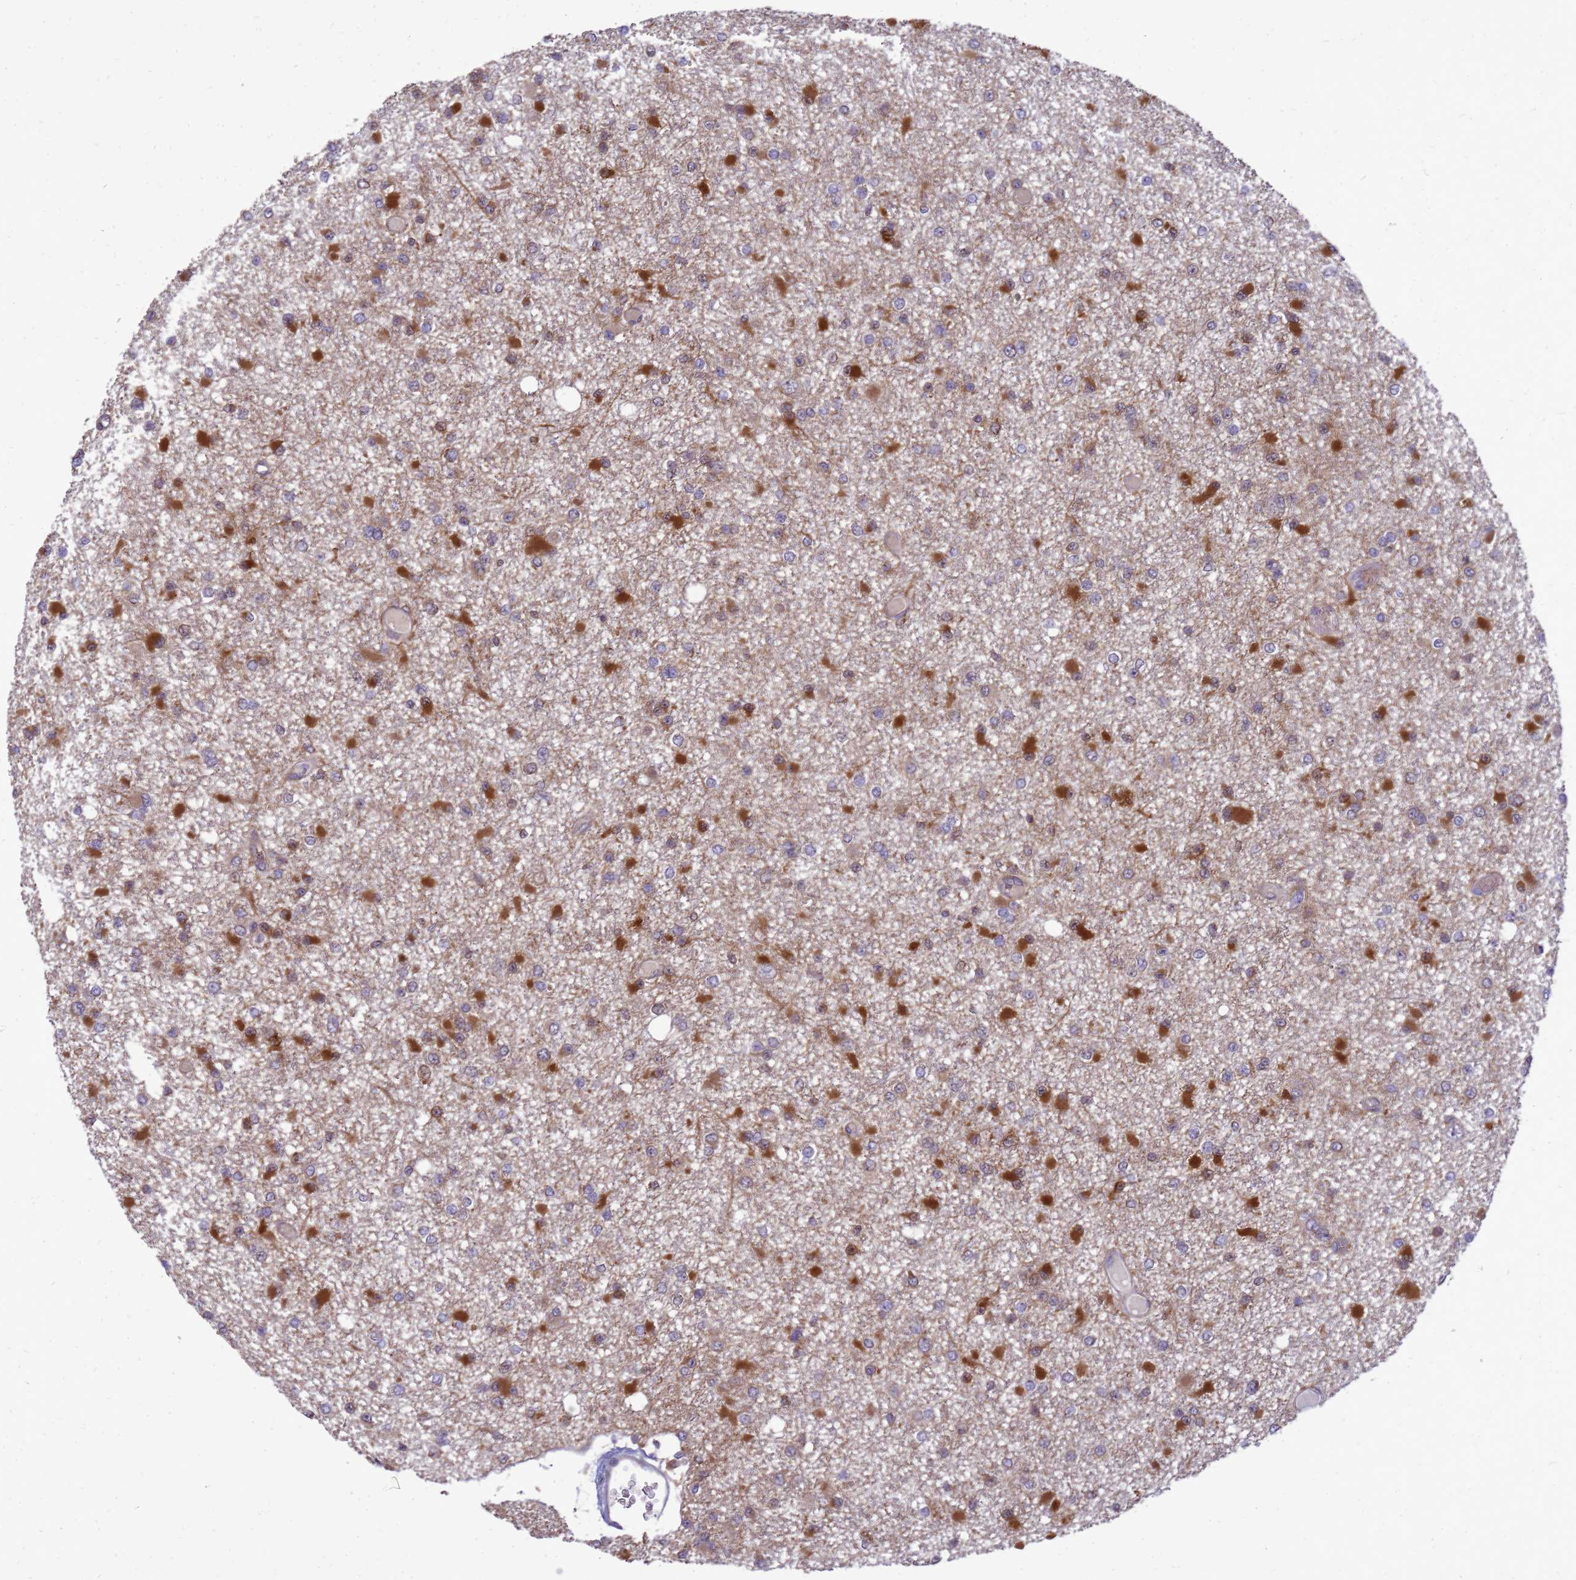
{"staining": {"intensity": "strong", "quantity": "25%-75%", "location": "cytoplasmic/membranous,nuclear"}, "tissue": "glioma", "cell_type": "Tumor cells", "image_type": "cancer", "snomed": [{"axis": "morphology", "description": "Glioma, malignant, Low grade"}, {"axis": "topography", "description": "Brain"}], "caption": "The image demonstrates immunohistochemical staining of glioma. There is strong cytoplasmic/membranous and nuclear positivity is appreciated in about 25%-75% of tumor cells. The staining was performed using DAB to visualize the protein expression in brown, while the nuclei were stained in blue with hematoxylin (Magnification: 20x).", "gene": "EIF4EBP3", "patient": {"sex": "female", "age": 22}}